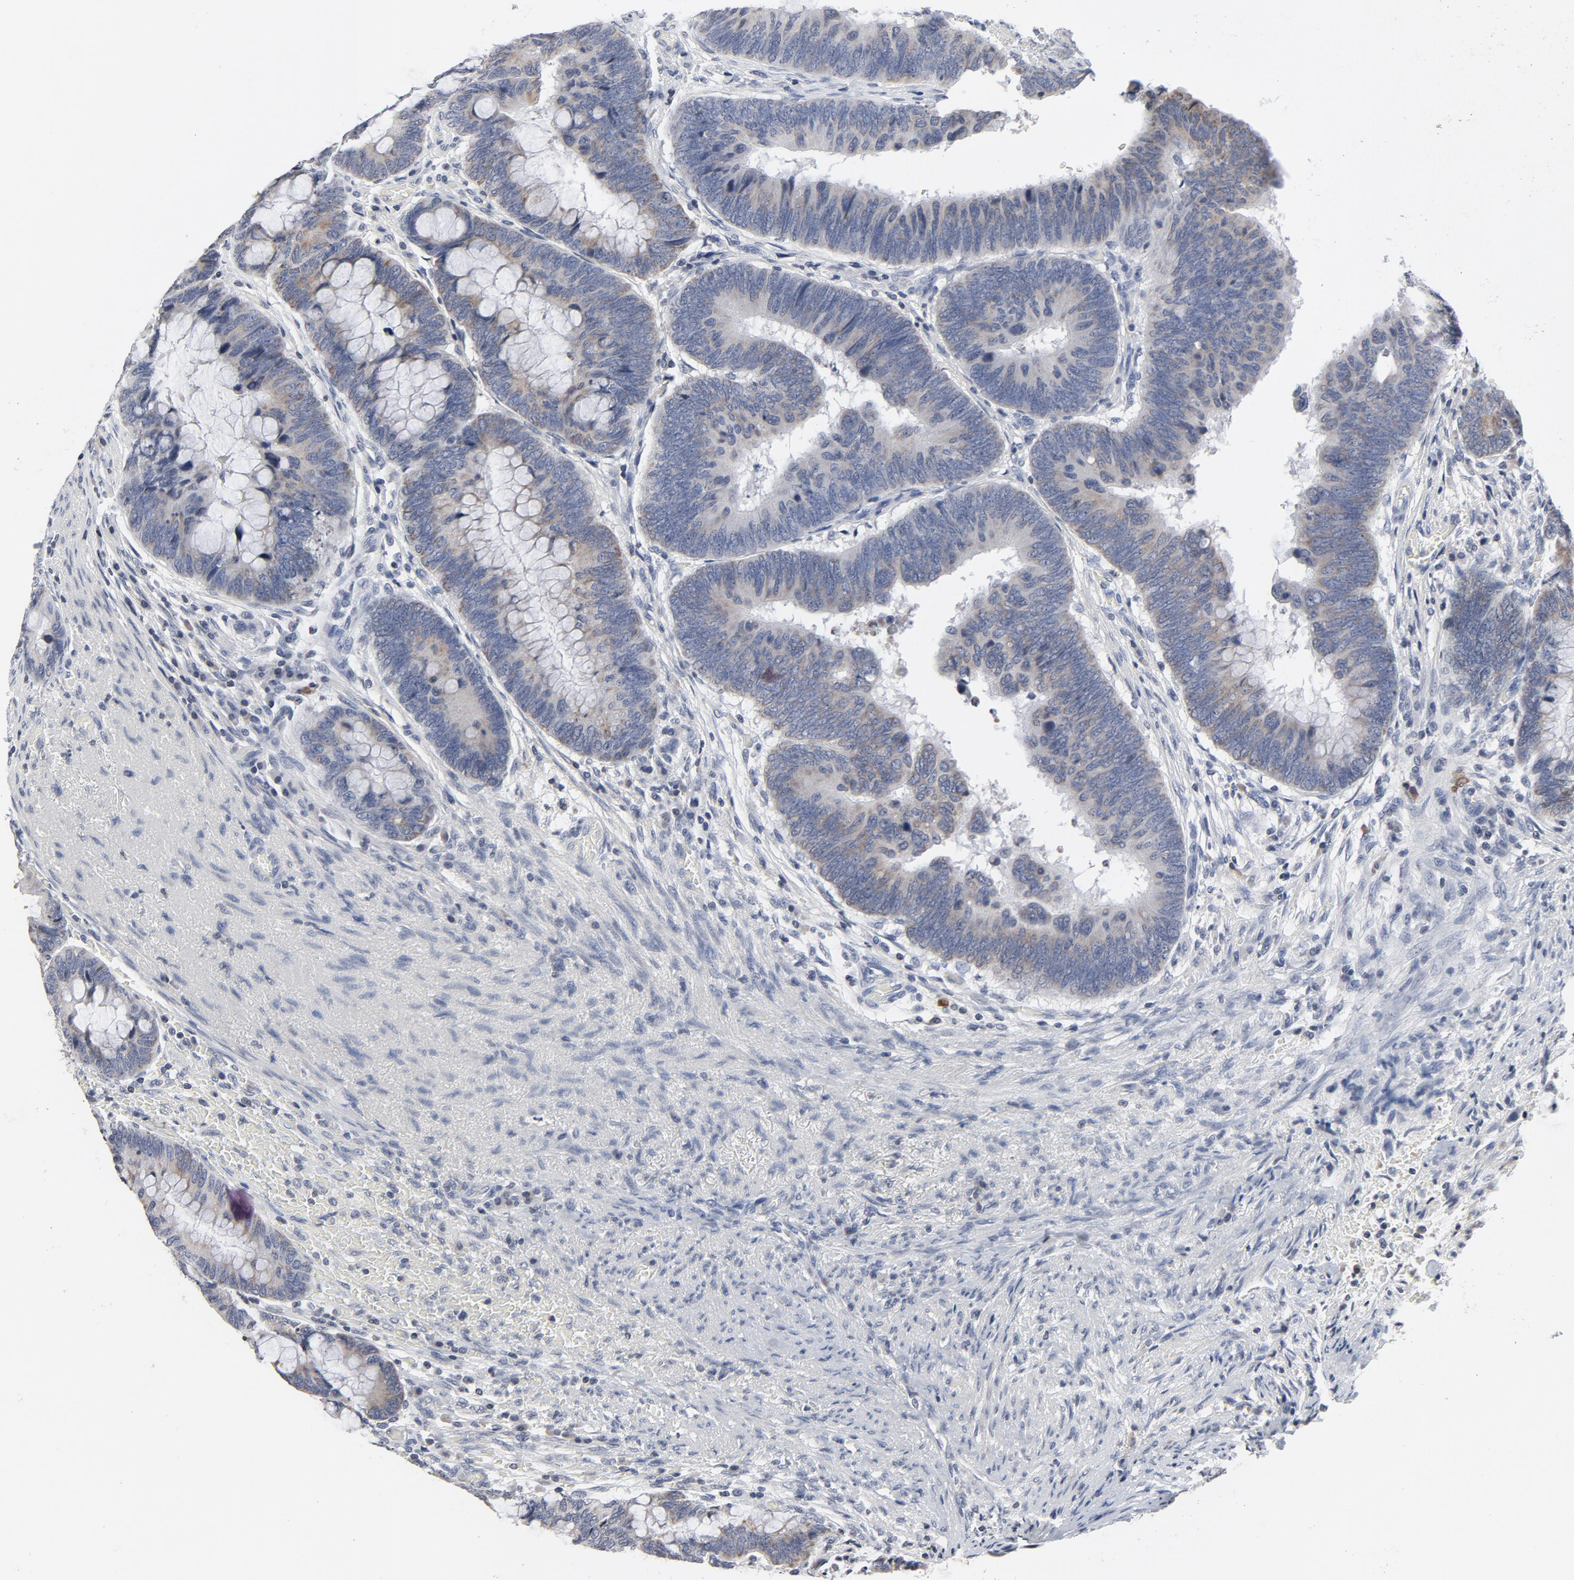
{"staining": {"intensity": "weak", "quantity": "25%-75%", "location": "cytoplasmic/membranous"}, "tissue": "colorectal cancer", "cell_type": "Tumor cells", "image_type": "cancer", "snomed": [{"axis": "morphology", "description": "Normal tissue, NOS"}, {"axis": "morphology", "description": "Adenocarcinoma, NOS"}, {"axis": "topography", "description": "Rectum"}], "caption": "Colorectal adenocarcinoma stained for a protein (brown) reveals weak cytoplasmic/membranous positive expression in approximately 25%-75% of tumor cells.", "gene": "TCL1A", "patient": {"sex": "male", "age": 92}}